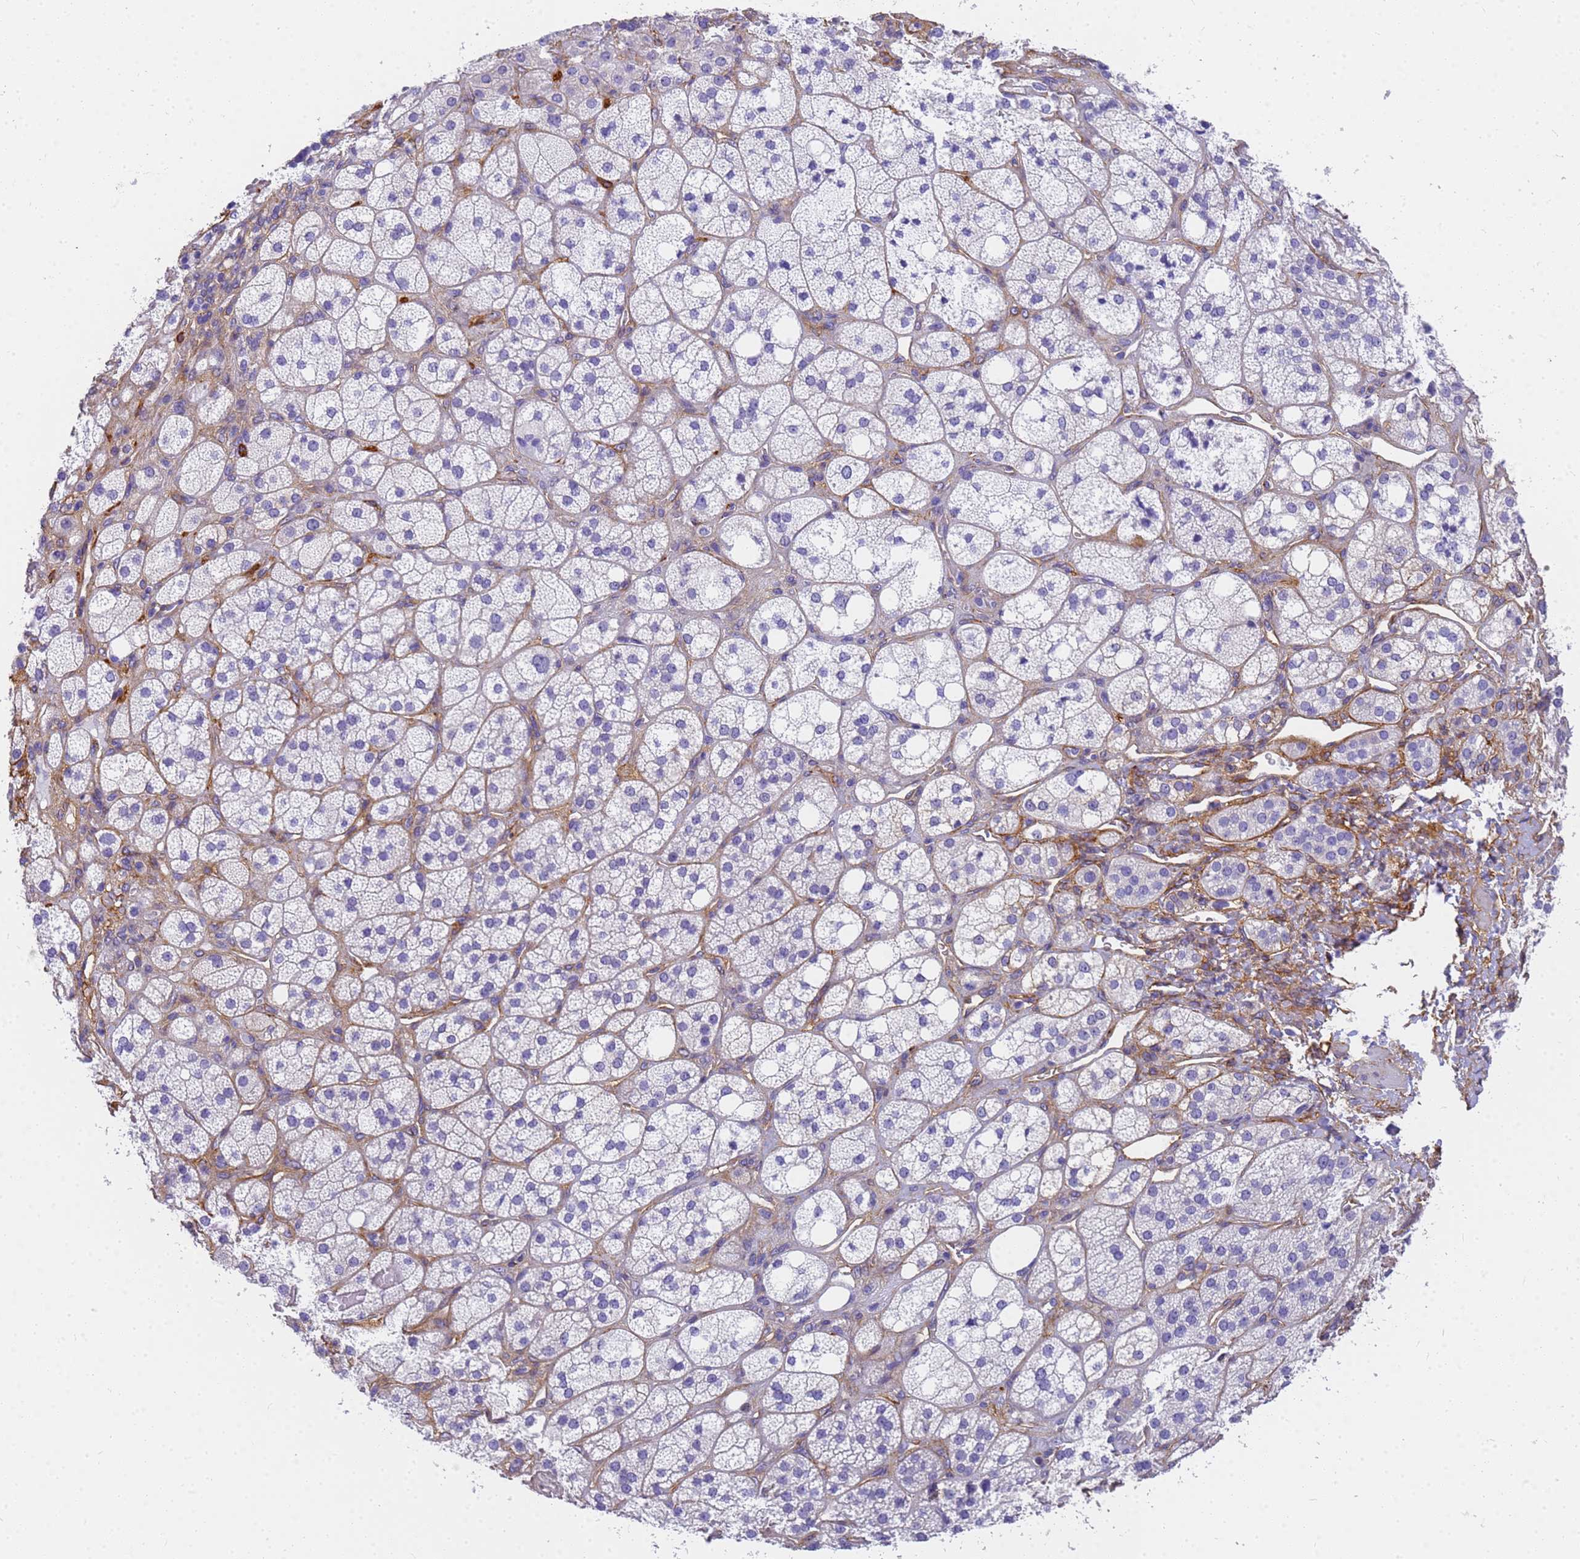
{"staining": {"intensity": "negative", "quantity": "none", "location": "none"}, "tissue": "adrenal gland", "cell_type": "Glandular cells", "image_type": "normal", "snomed": [{"axis": "morphology", "description": "Normal tissue, NOS"}, {"axis": "topography", "description": "Adrenal gland"}], "caption": "DAB (3,3'-diaminobenzidine) immunohistochemical staining of benign human adrenal gland displays no significant positivity in glandular cells.", "gene": "MVB12A", "patient": {"sex": "male", "age": 61}}